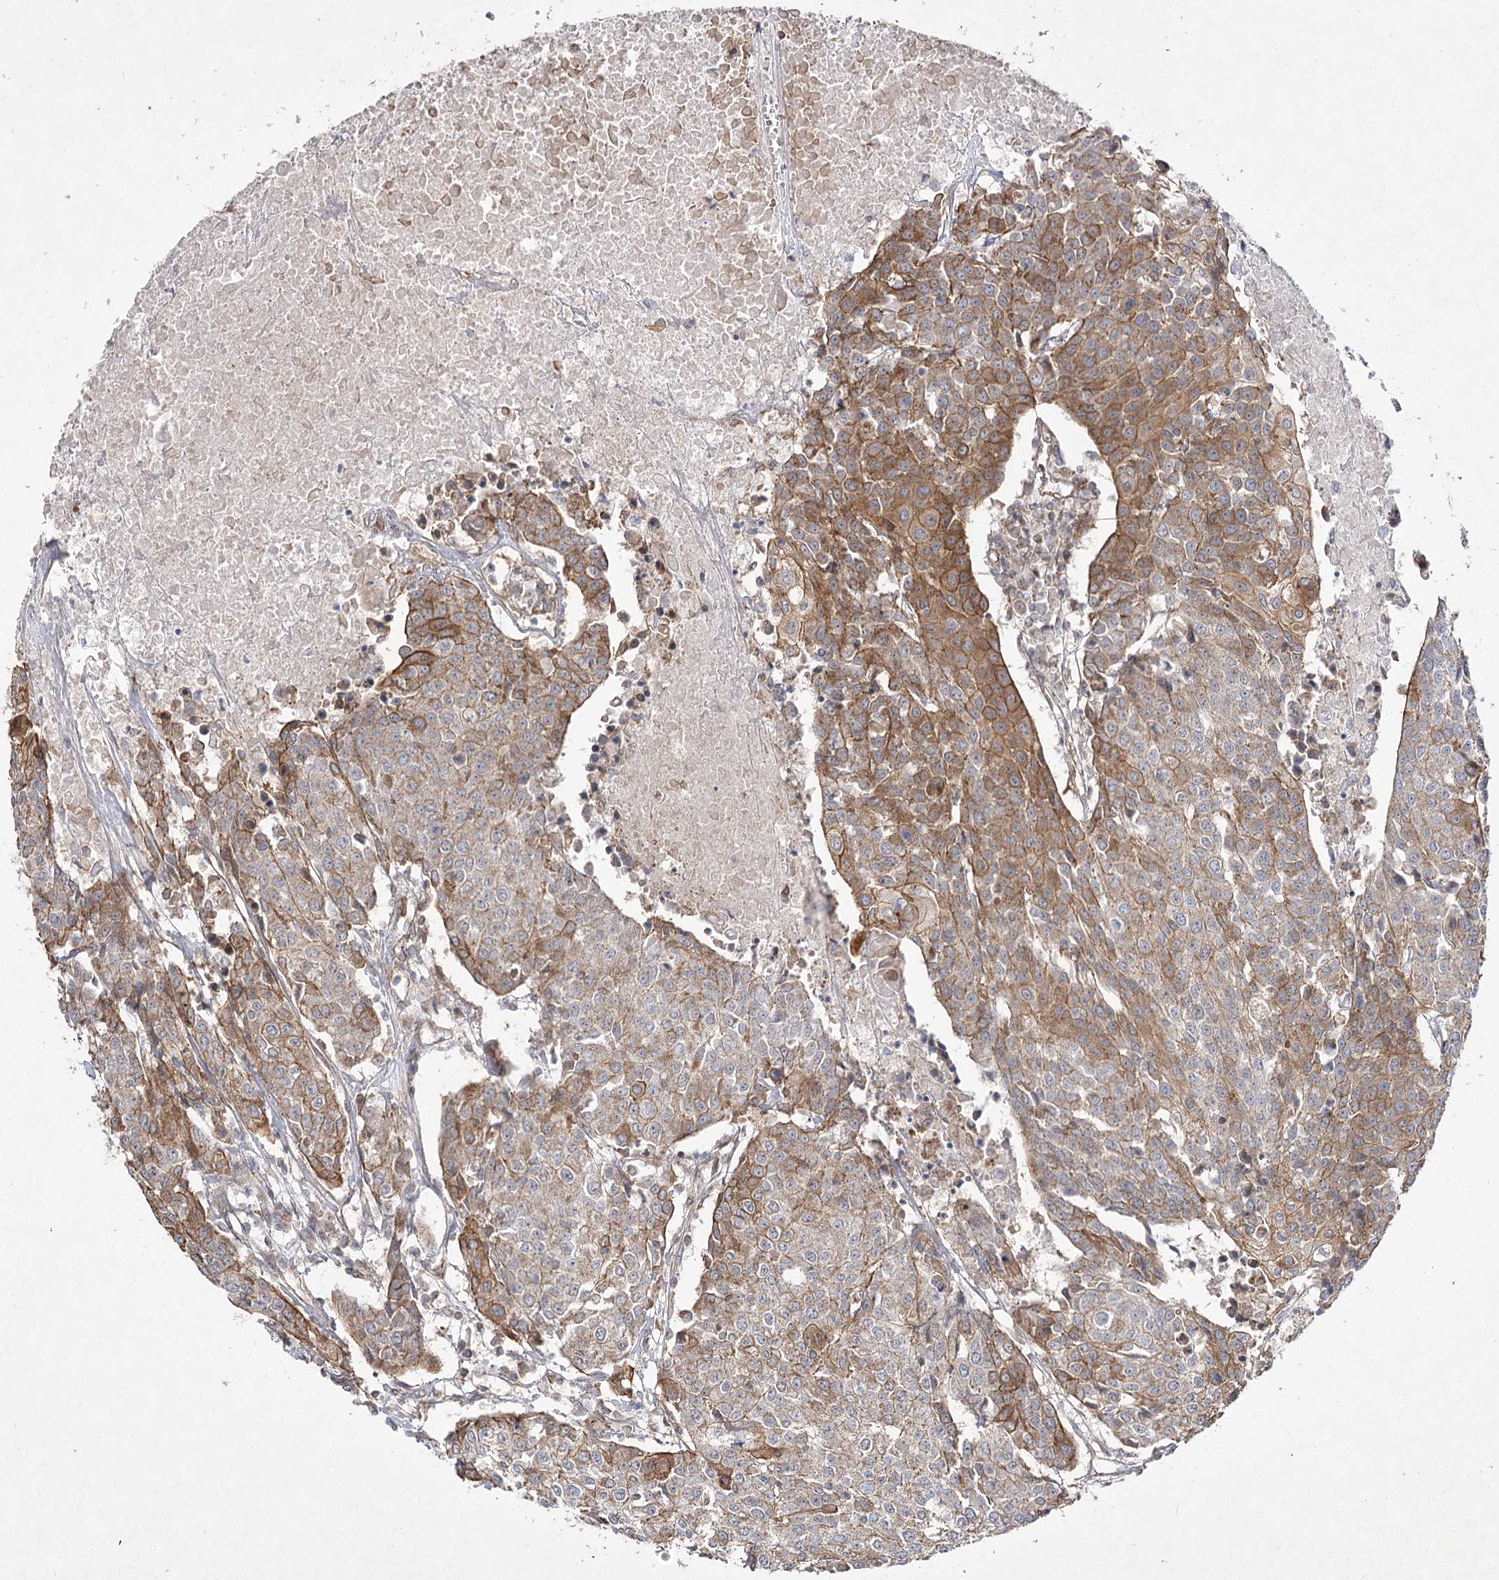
{"staining": {"intensity": "moderate", "quantity": "25%-75%", "location": "cytoplasmic/membranous"}, "tissue": "urothelial cancer", "cell_type": "Tumor cells", "image_type": "cancer", "snomed": [{"axis": "morphology", "description": "Urothelial carcinoma, High grade"}, {"axis": "topography", "description": "Urinary bladder"}], "caption": "Immunohistochemical staining of urothelial cancer demonstrates medium levels of moderate cytoplasmic/membranous staining in approximately 25%-75% of tumor cells.", "gene": "SH3BP5L", "patient": {"sex": "female", "age": 85}}